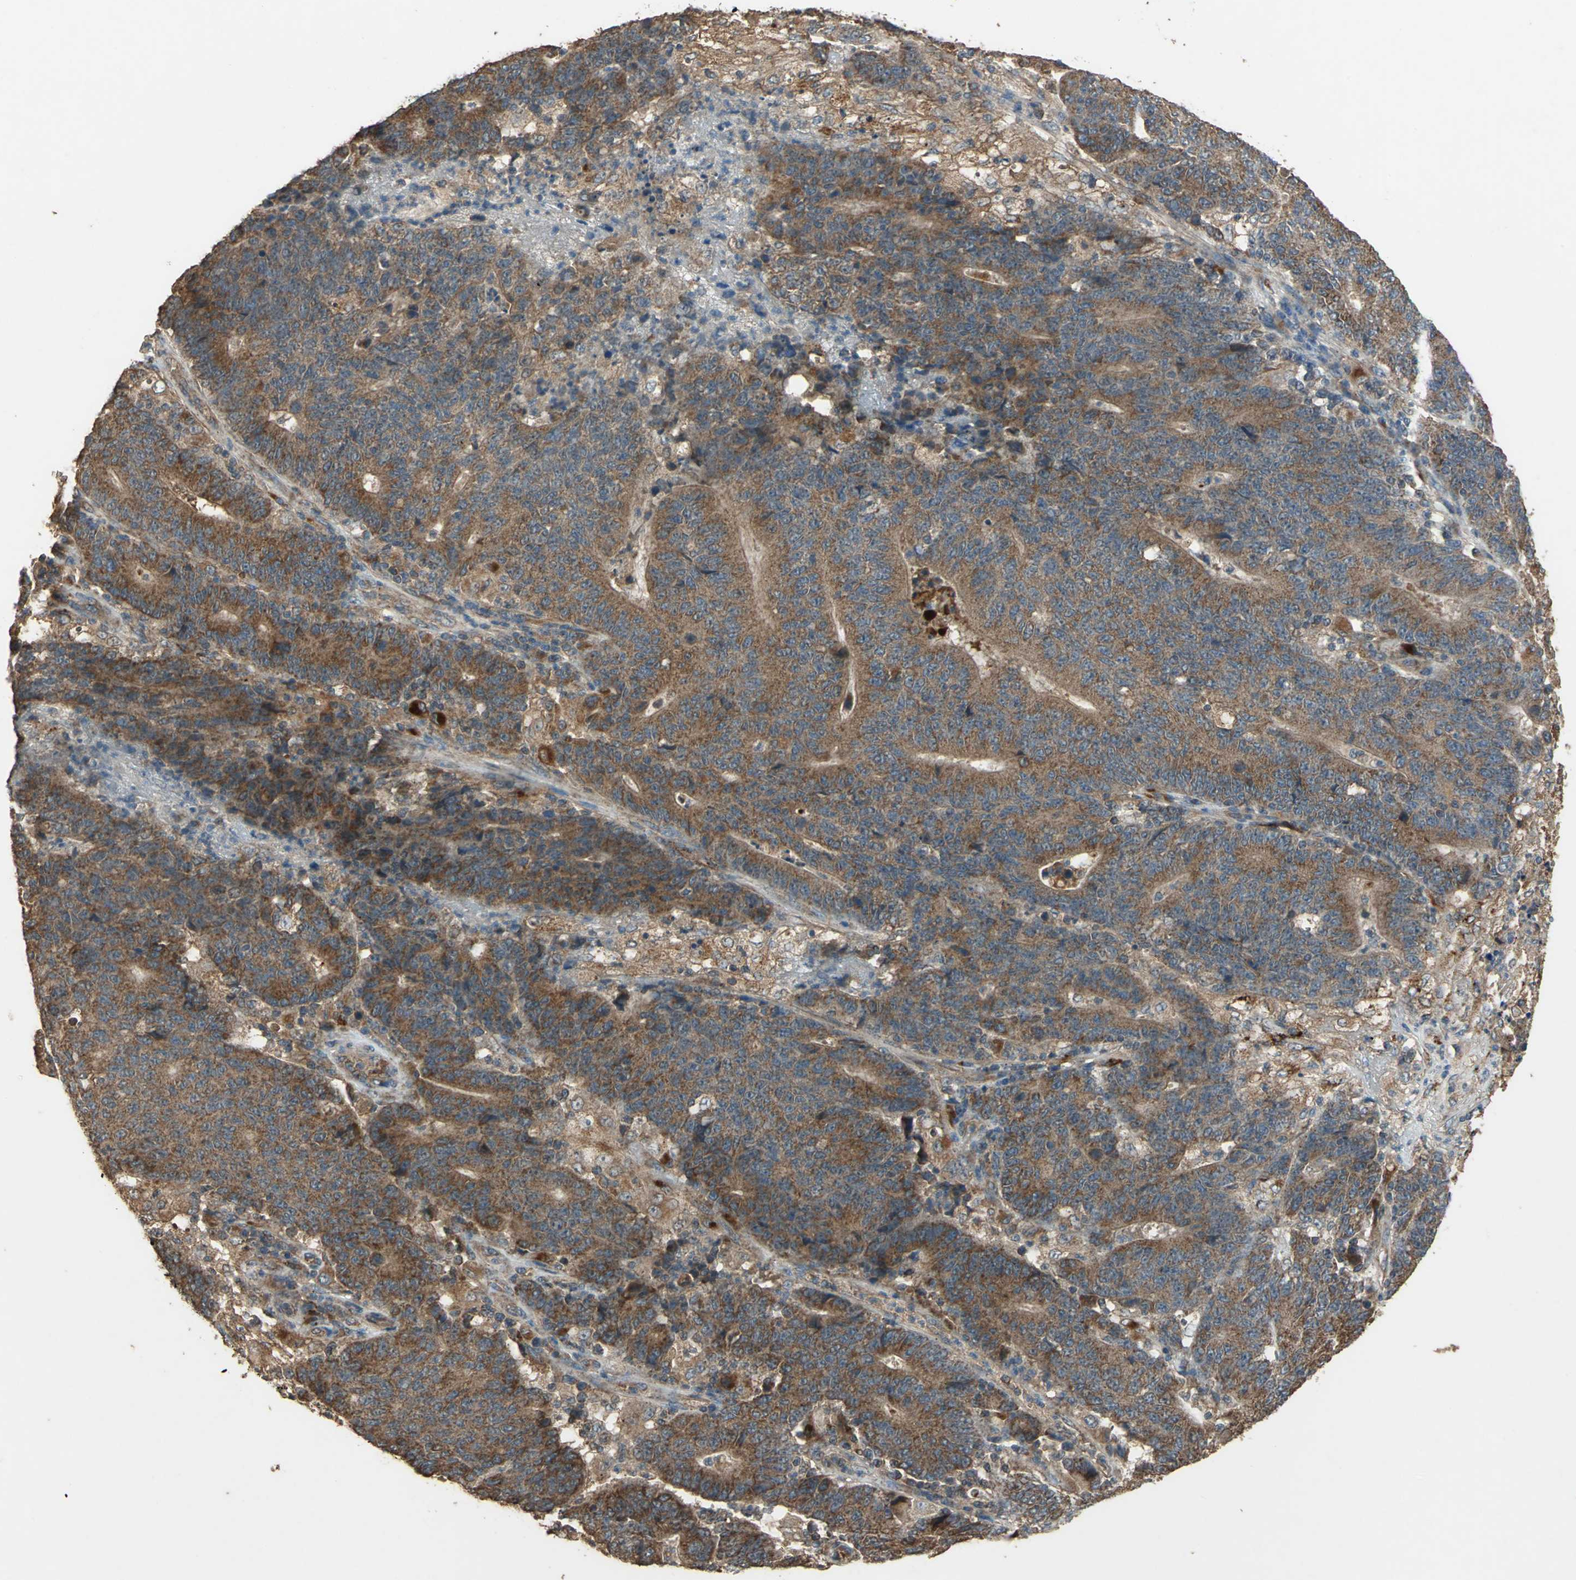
{"staining": {"intensity": "strong", "quantity": ">75%", "location": "cytoplasmic/membranous"}, "tissue": "colorectal cancer", "cell_type": "Tumor cells", "image_type": "cancer", "snomed": [{"axis": "morphology", "description": "Normal tissue, NOS"}, {"axis": "morphology", "description": "Adenocarcinoma, NOS"}, {"axis": "topography", "description": "Colon"}], "caption": "This is an image of immunohistochemistry (IHC) staining of colorectal adenocarcinoma, which shows strong positivity in the cytoplasmic/membranous of tumor cells.", "gene": "POLRMT", "patient": {"sex": "female", "age": 75}}